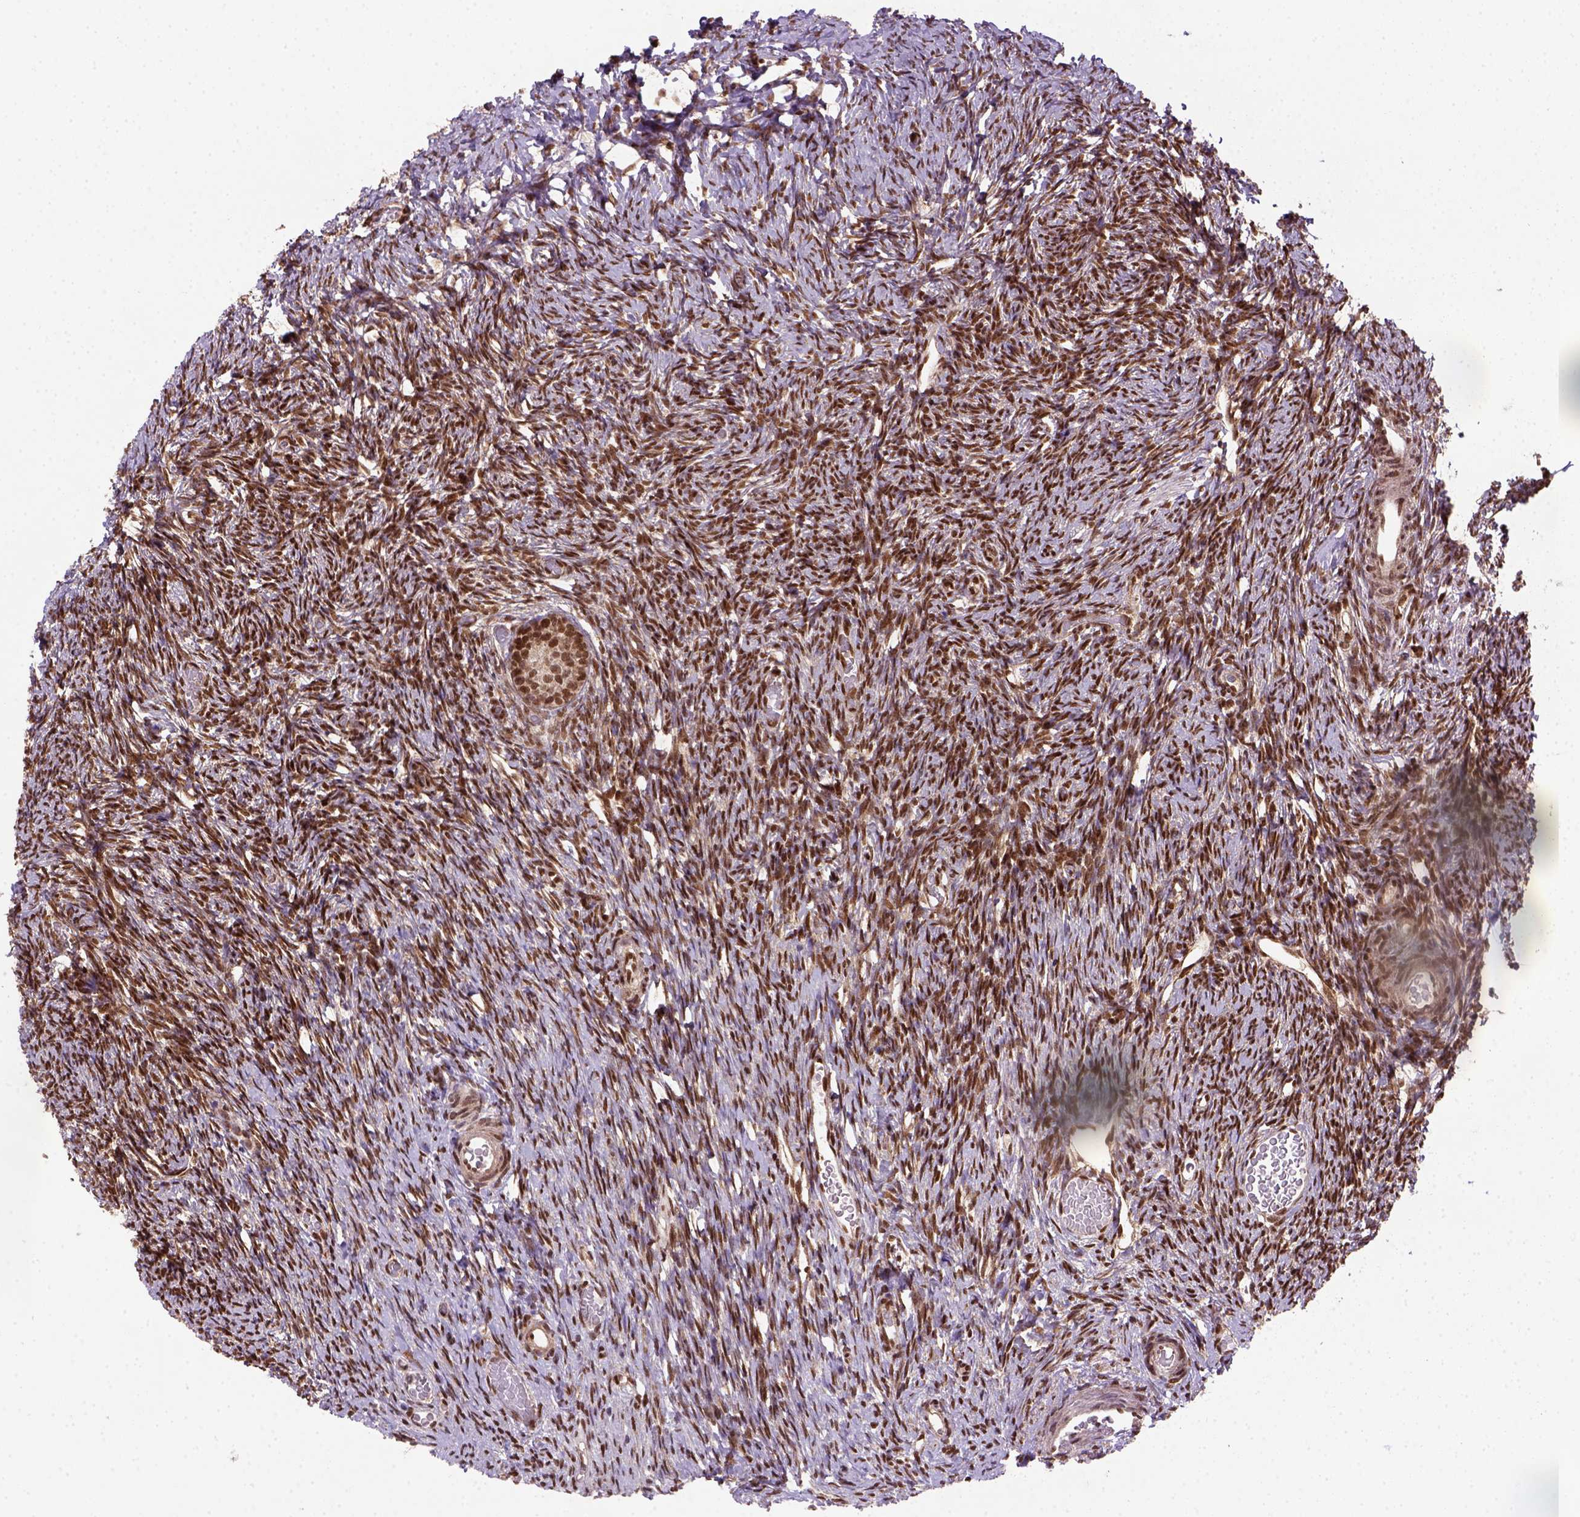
{"staining": {"intensity": "strong", "quantity": ">75%", "location": "nuclear"}, "tissue": "ovary", "cell_type": "Follicle cells", "image_type": "normal", "snomed": [{"axis": "morphology", "description": "Normal tissue, NOS"}, {"axis": "topography", "description": "Ovary"}], "caption": "Protein expression by IHC shows strong nuclear staining in about >75% of follicle cells in benign ovary.", "gene": "MGMT", "patient": {"sex": "female", "age": 39}}